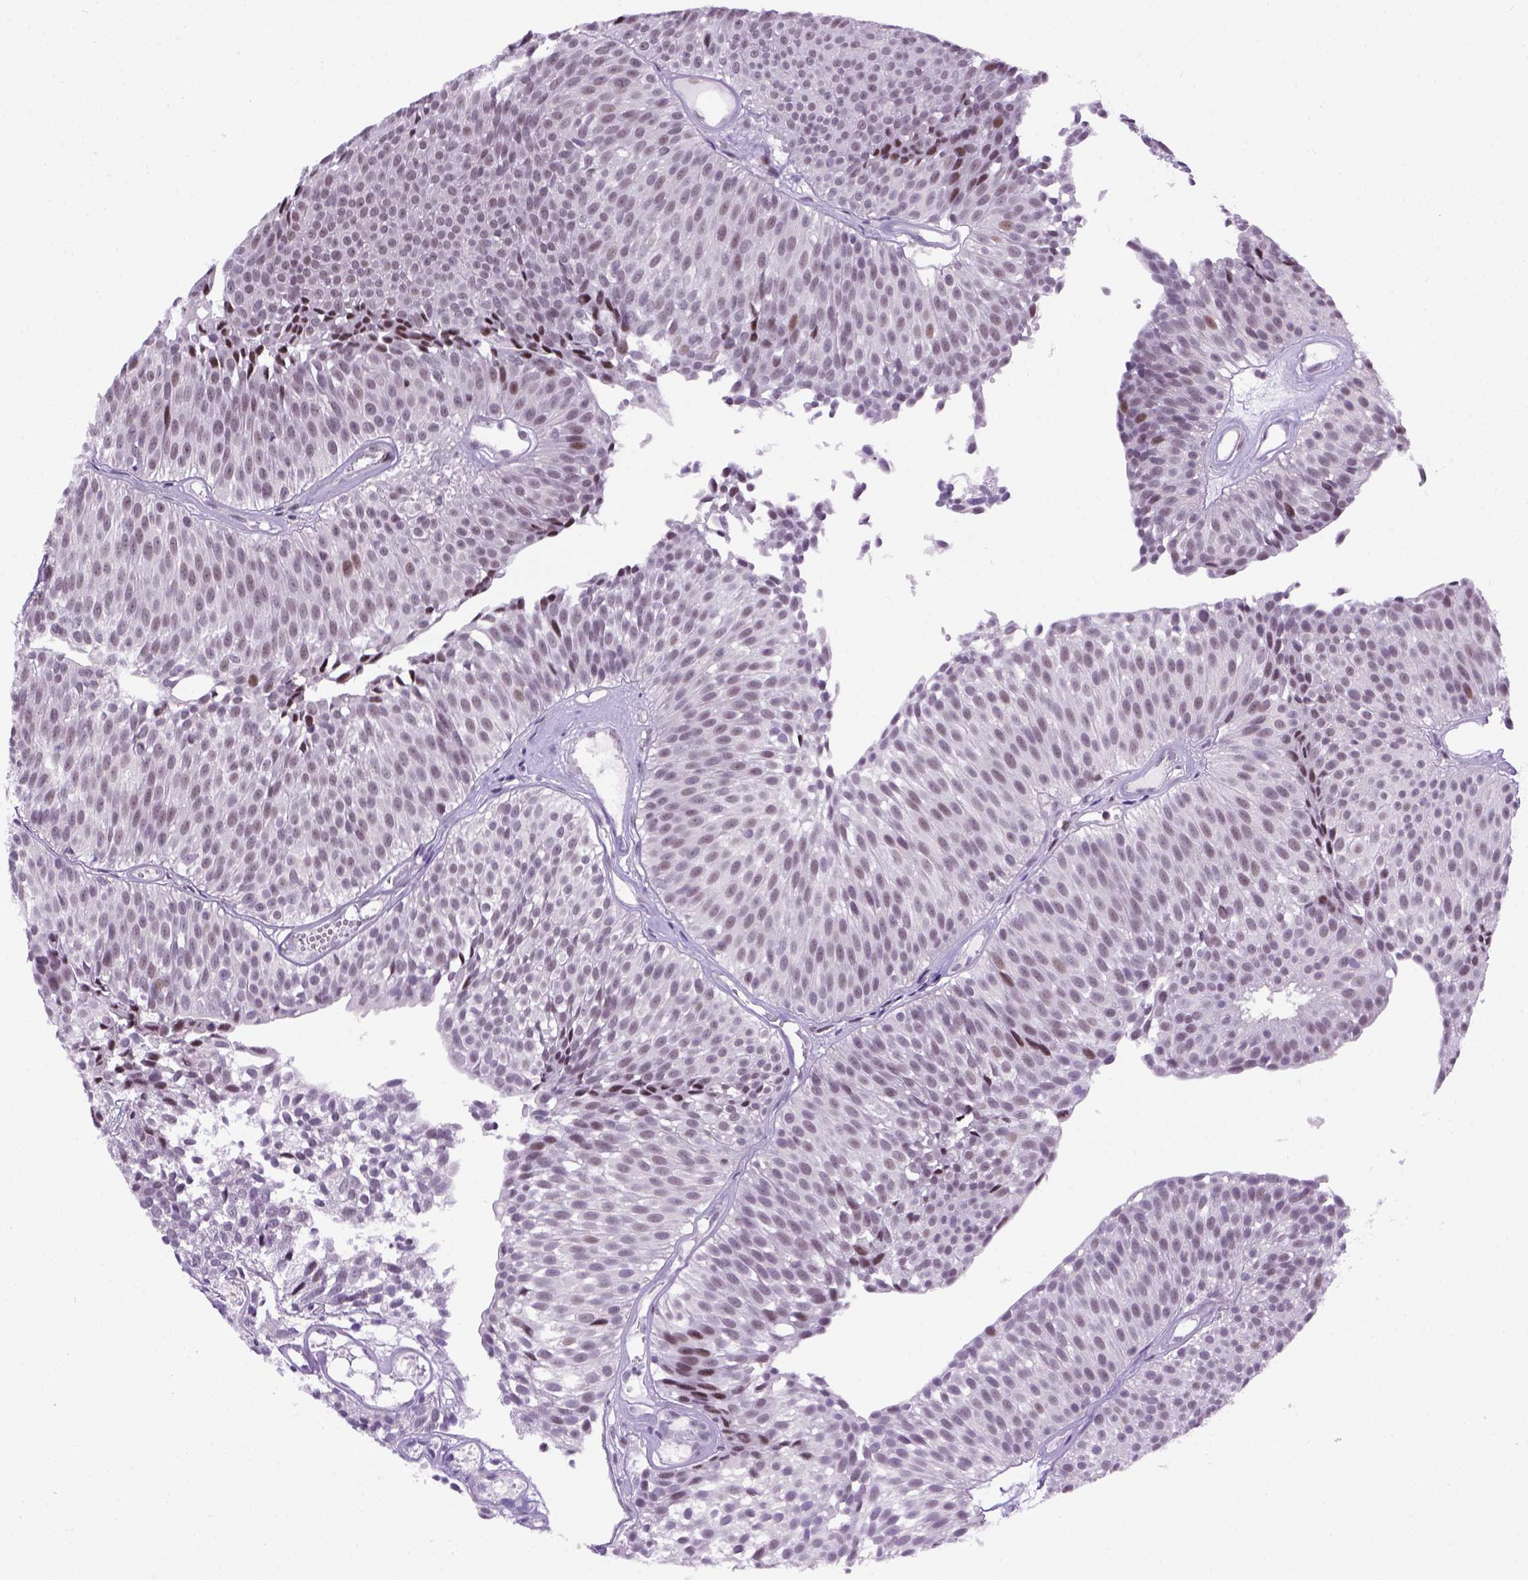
{"staining": {"intensity": "weak", "quantity": "<25%", "location": "nuclear"}, "tissue": "urothelial cancer", "cell_type": "Tumor cells", "image_type": "cancer", "snomed": [{"axis": "morphology", "description": "Urothelial carcinoma, Low grade"}, {"axis": "topography", "description": "Urinary bladder"}], "caption": "A high-resolution photomicrograph shows immunohistochemistry staining of low-grade urothelial carcinoma, which shows no significant positivity in tumor cells.", "gene": "TBPL1", "patient": {"sex": "male", "age": 63}}